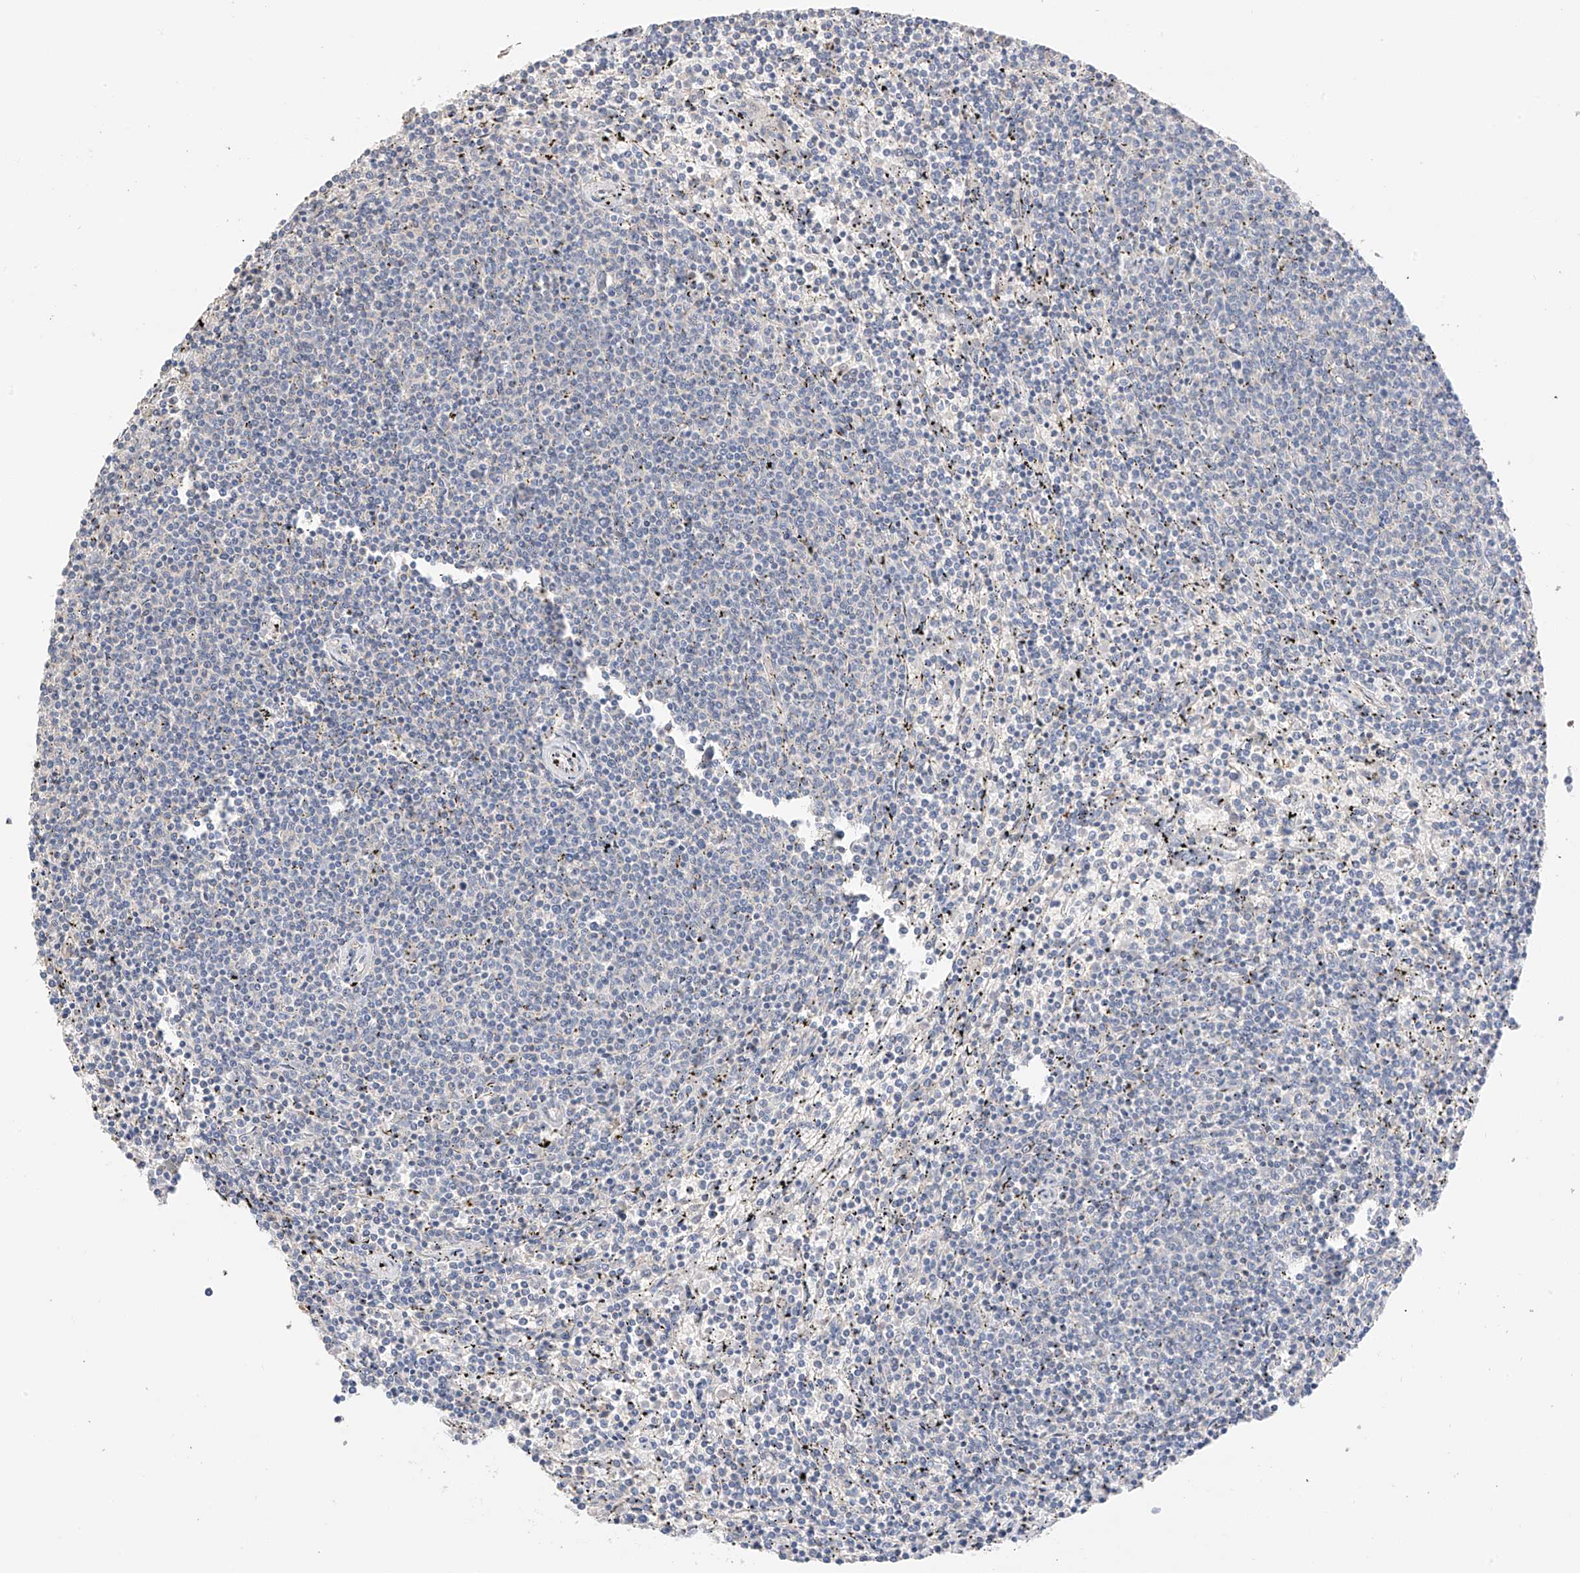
{"staining": {"intensity": "negative", "quantity": "none", "location": "none"}, "tissue": "lymphoma", "cell_type": "Tumor cells", "image_type": "cancer", "snomed": [{"axis": "morphology", "description": "Malignant lymphoma, non-Hodgkin's type, Low grade"}, {"axis": "topography", "description": "Spleen"}], "caption": "High power microscopy image of an IHC photomicrograph of lymphoma, revealing no significant positivity in tumor cells.", "gene": "CAPN13", "patient": {"sex": "female", "age": 50}}